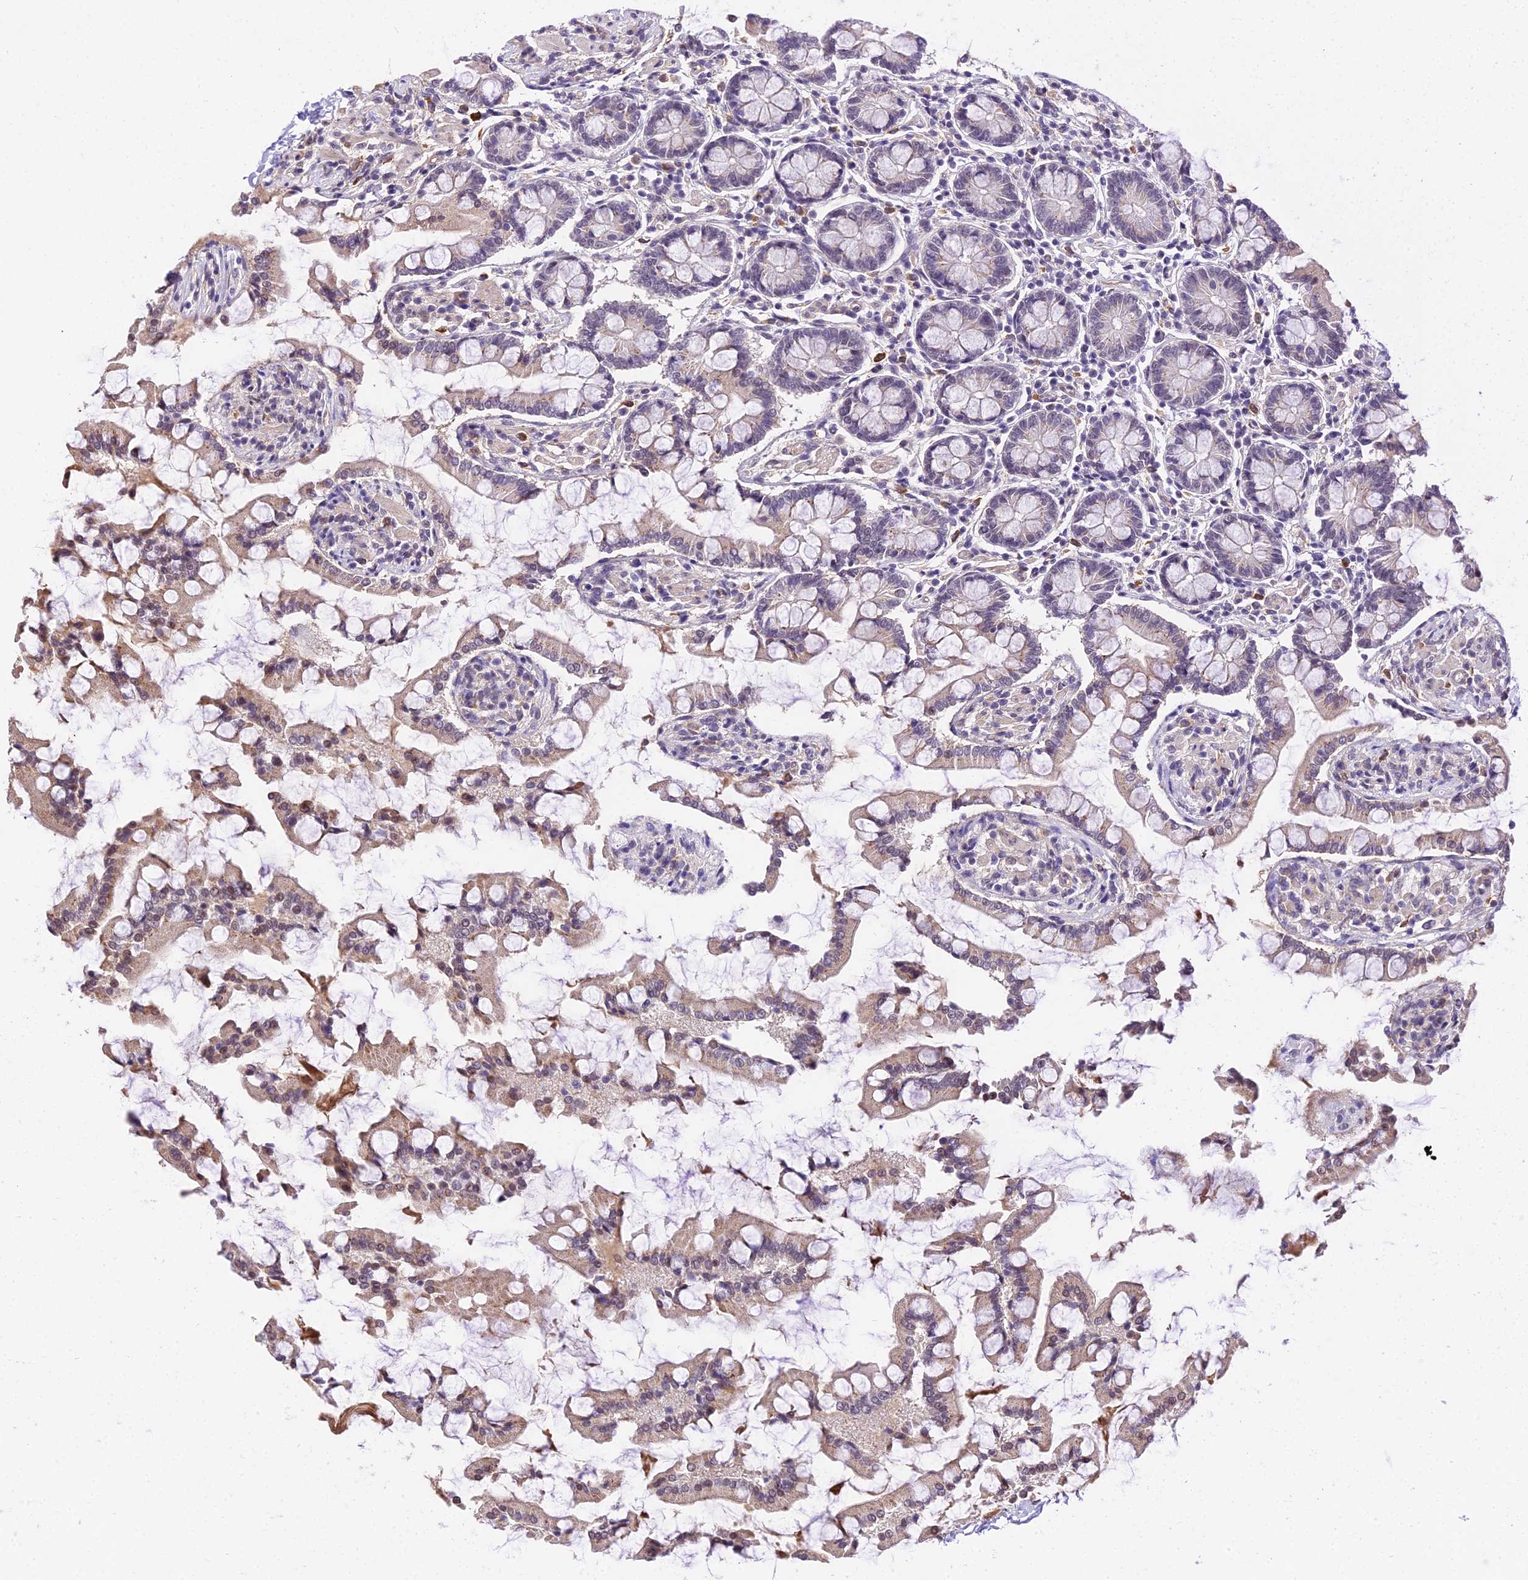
{"staining": {"intensity": "moderate", "quantity": "25%-75%", "location": "cytoplasmic/membranous"}, "tissue": "small intestine", "cell_type": "Glandular cells", "image_type": "normal", "snomed": [{"axis": "morphology", "description": "Normal tissue, NOS"}, {"axis": "topography", "description": "Small intestine"}], "caption": "Immunohistochemistry staining of benign small intestine, which displays medium levels of moderate cytoplasmic/membranous positivity in approximately 25%-75% of glandular cells indicating moderate cytoplasmic/membranous protein positivity. The staining was performed using DAB (3,3'-diaminobenzidine) (brown) for protein detection and nuclei were counterstained in hematoxylin (blue).", "gene": "POLR2I", "patient": {"sex": "male", "age": 41}}